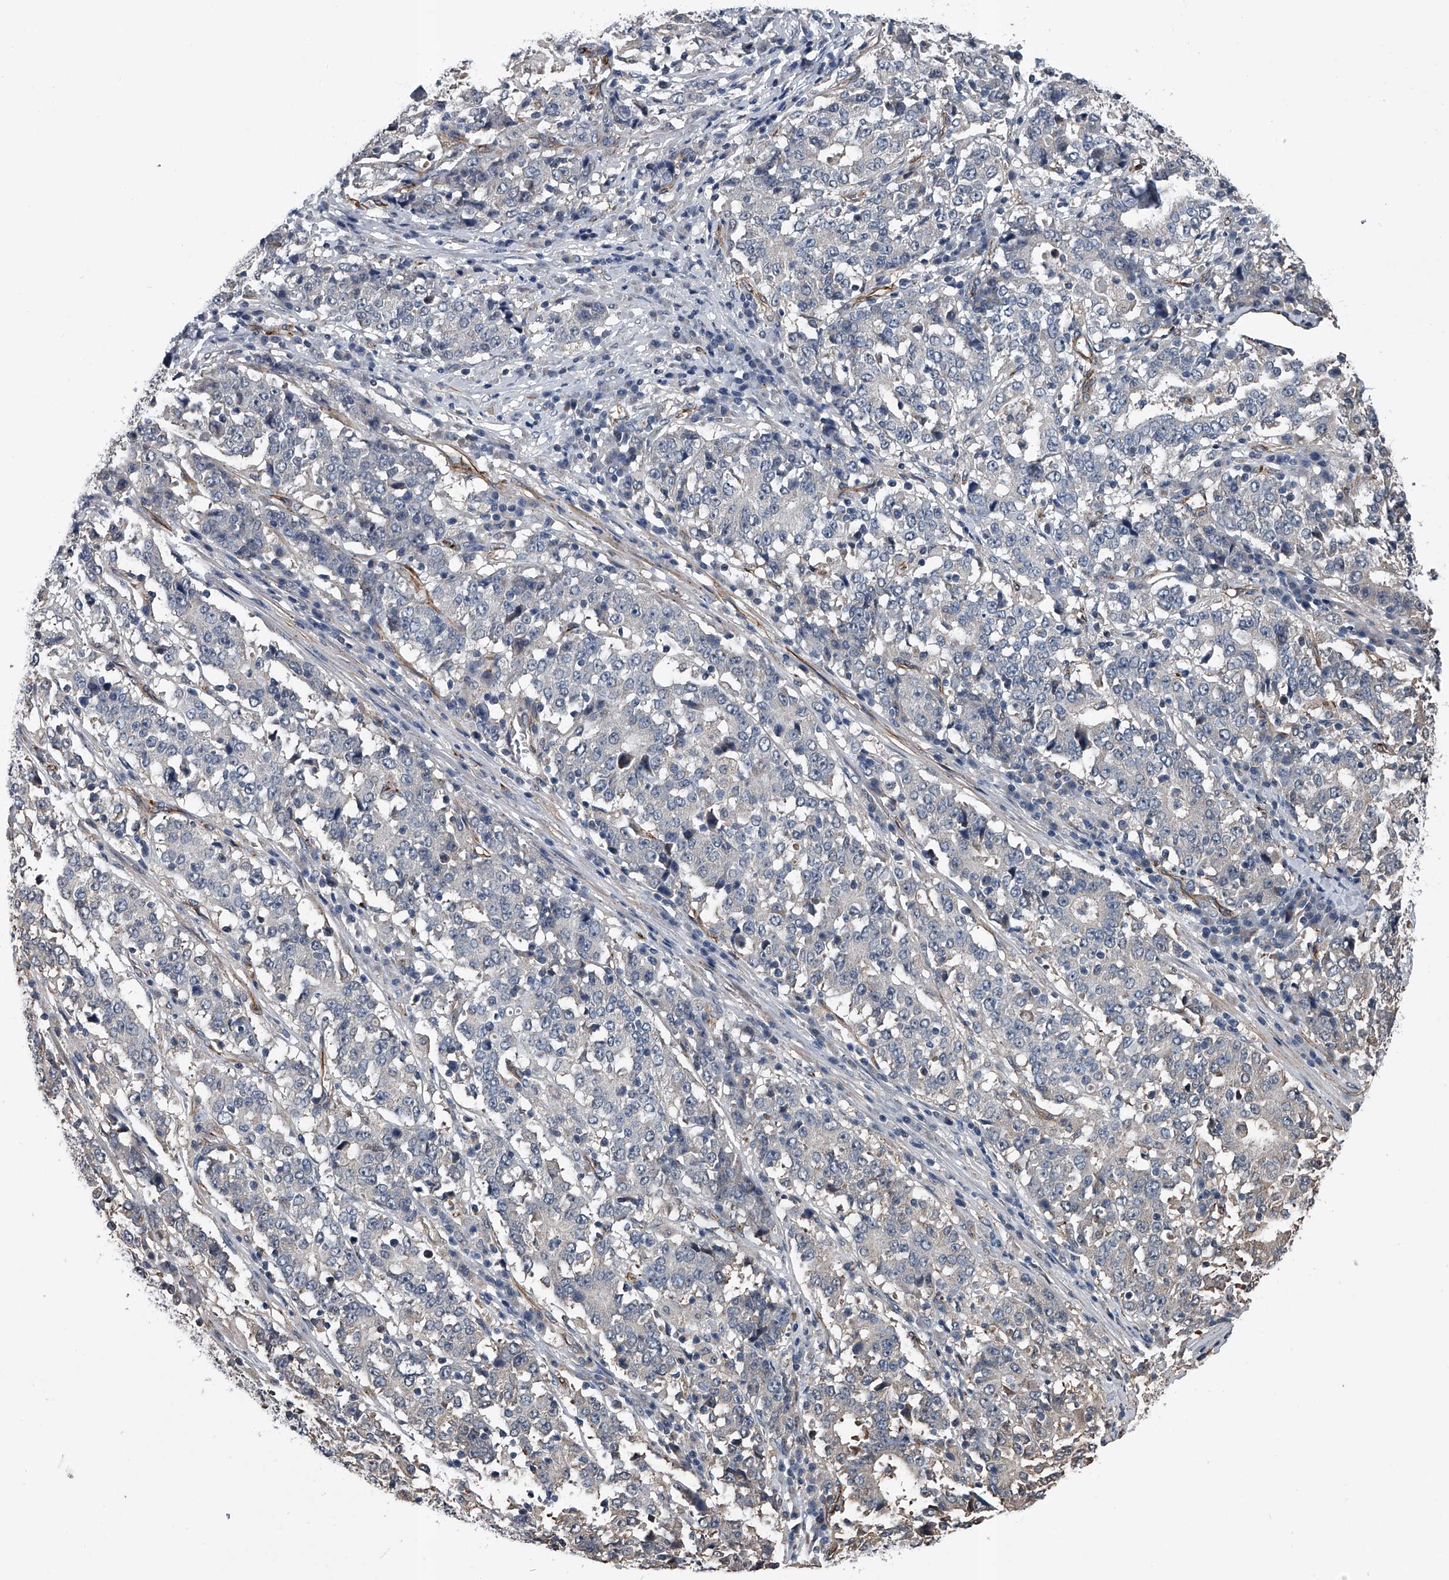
{"staining": {"intensity": "negative", "quantity": "none", "location": "none"}, "tissue": "stomach cancer", "cell_type": "Tumor cells", "image_type": "cancer", "snomed": [{"axis": "morphology", "description": "Adenocarcinoma, NOS"}, {"axis": "topography", "description": "Stomach"}], "caption": "Immunohistochemical staining of stomach cancer (adenocarcinoma) shows no significant positivity in tumor cells.", "gene": "LDLRAD2", "patient": {"sex": "male", "age": 59}}